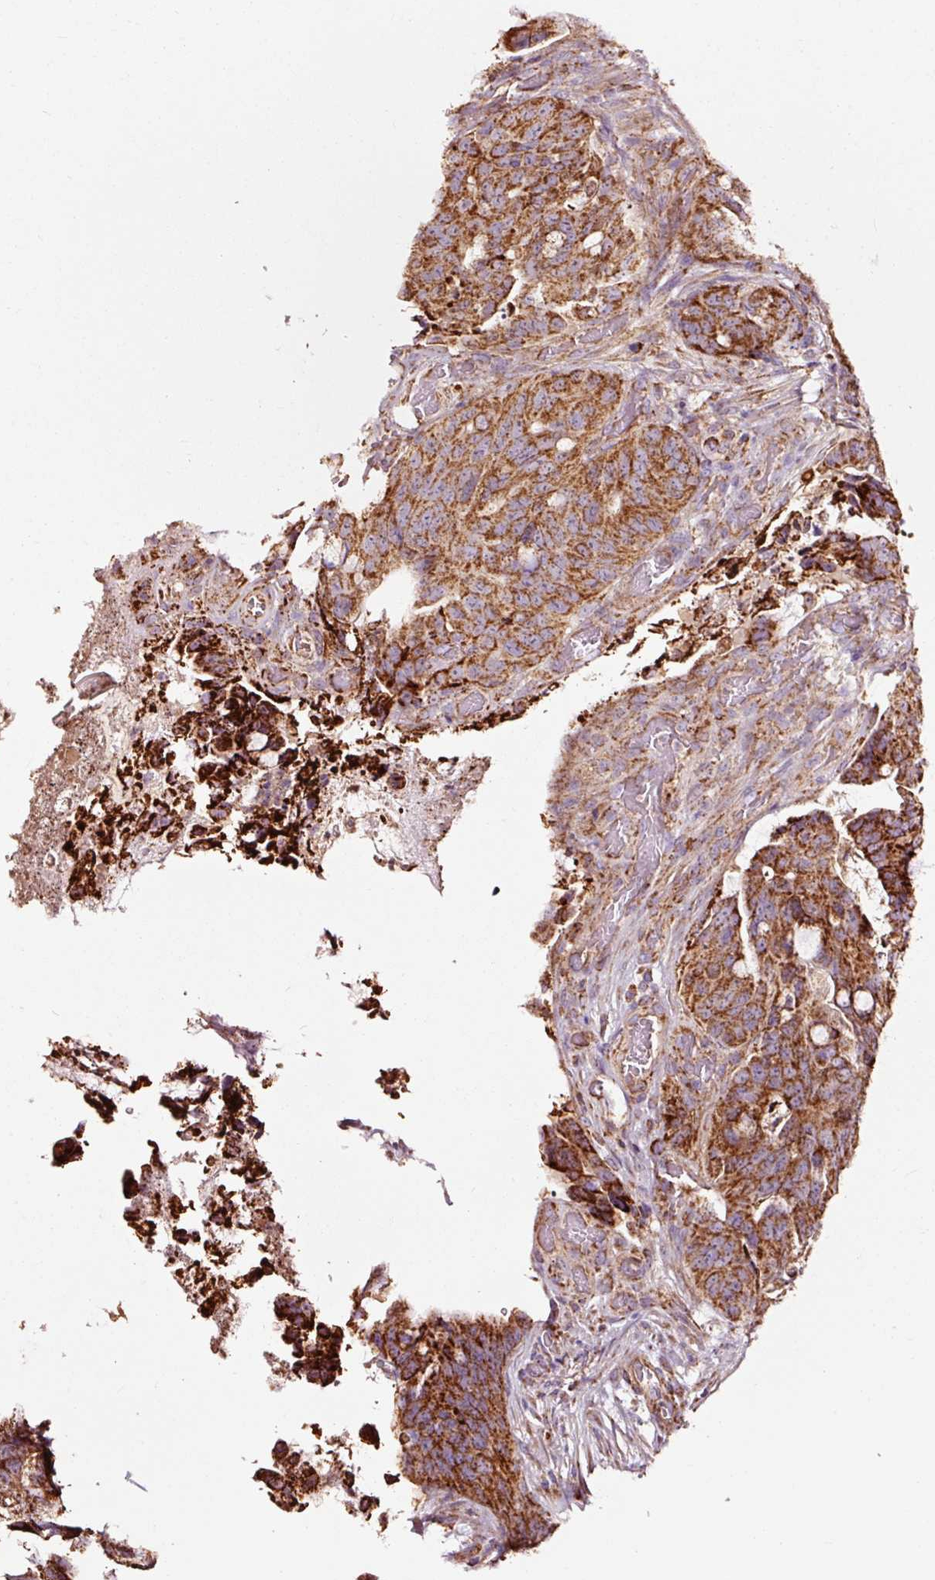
{"staining": {"intensity": "strong", "quantity": ">75%", "location": "cytoplasmic/membranous"}, "tissue": "colorectal cancer", "cell_type": "Tumor cells", "image_type": "cancer", "snomed": [{"axis": "morphology", "description": "Adenocarcinoma, NOS"}, {"axis": "topography", "description": "Colon"}], "caption": "A high-resolution photomicrograph shows IHC staining of colorectal cancer (adenocarcinoma), which demonstrates strong cytoplasmic/membranous expression in about >75% of tumor cells.", "gene": "TPM1", "patient": {"sex": "female", "age": 82}}